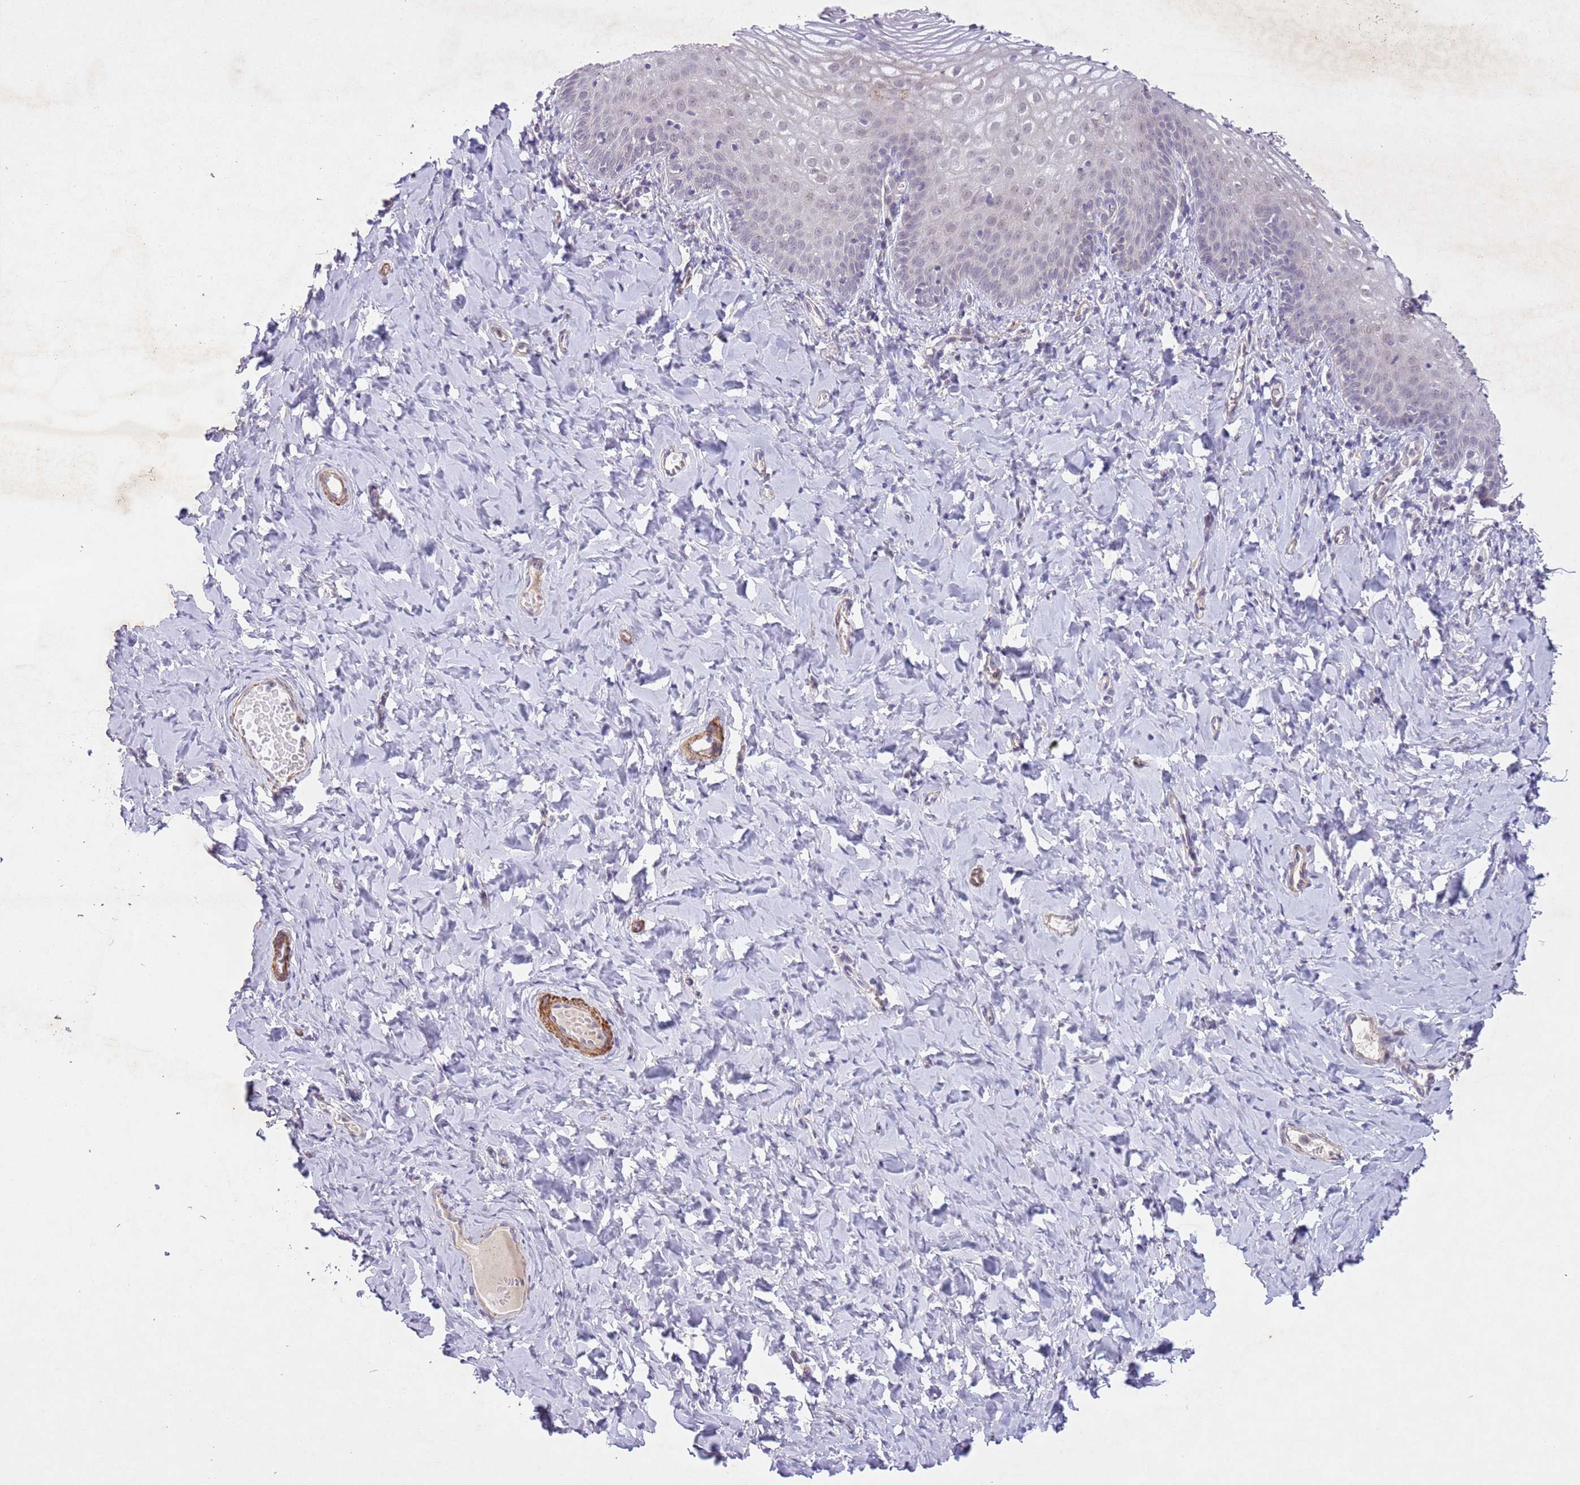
{"staining": {"intensity": "weak", "quantity": "25%-75%", "location": "nuclear"}, "tissue": "vagina", "cell_type": "Squamous epithelial cells", "image_type": "normal", "snomed": [{"axis": "morphology", "description": "Normal tissue, NOS"}, {"axis": "topography", "description": "Vagina"}], "caption": "IHC micrograph of benign vagina: human vagina stained using IHC reveals low levels of weak protein expression localized specifically in the nuclear of squamous epithelial cells, appearing as a nuclear brown color.", "gene": "CCNI", "patient": {"sex": "female", "age": 60}}